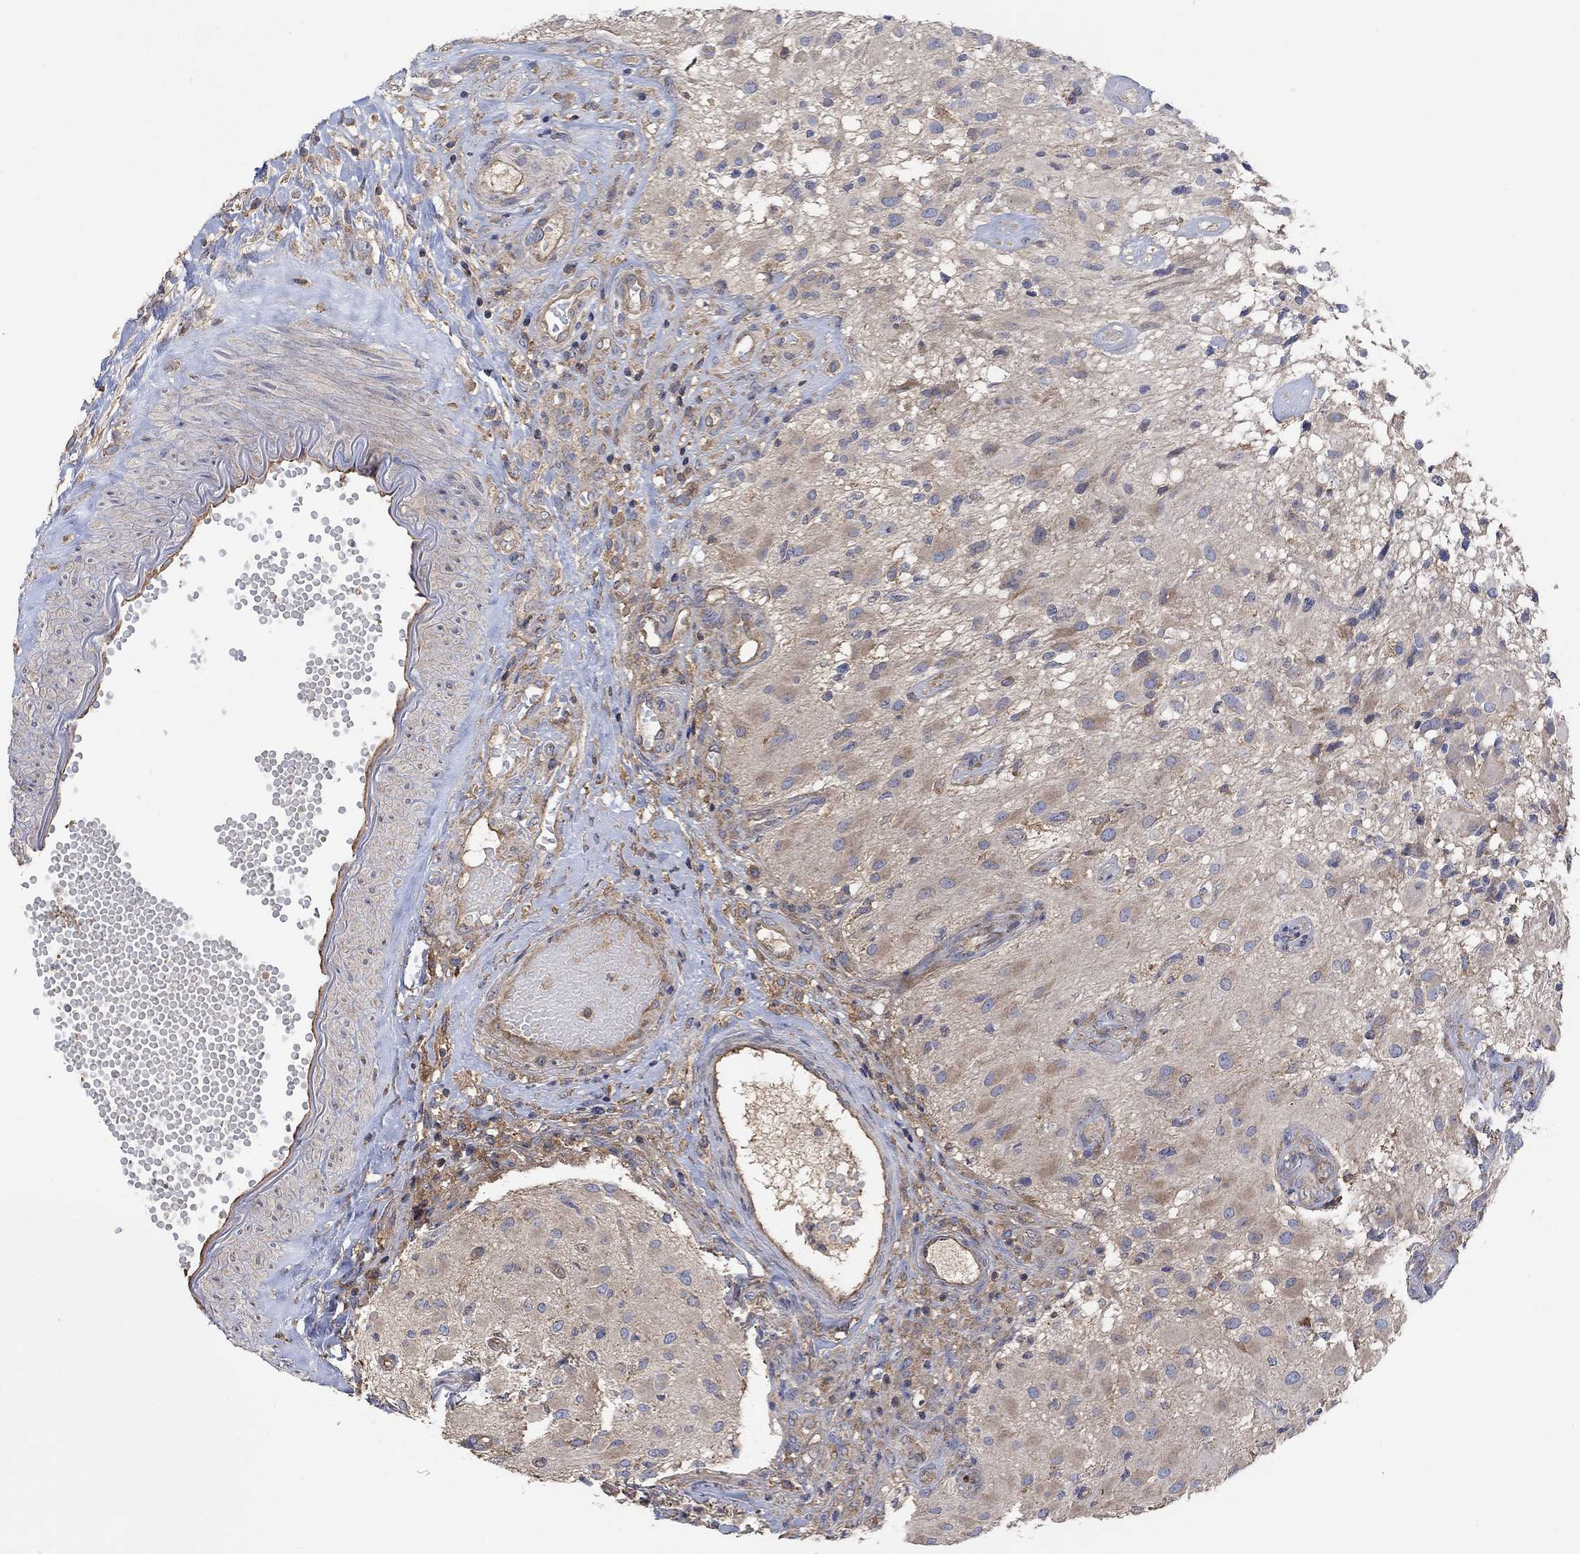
{"staining": {"intensity": "moderate", "quantity": "<25%", "location": "cytoplasmic/membranous"}, "tissue": "glioma", "cell_type": "Tumor cells", "image_type": "cancer", "snomed": [{"axis": "morphology", "description": "Glioma, malignant, High grade"}, {"axis": "topography", "description": "Brain"}], "caption": "IHC staining of high-grade glioma (malignant), which shows low levels of moderate cytoplasmic/membranous expression in approximately <25% of tumor cells indicating moderate cytoplasmic/membranous protein positivity. The staining was performed using DAB (brown) for protein detection and nuclei were counterstained in hematoxylin (blue).", "gene": "BLOC1S3", "patient": {"sex": "female", "age": 63}}